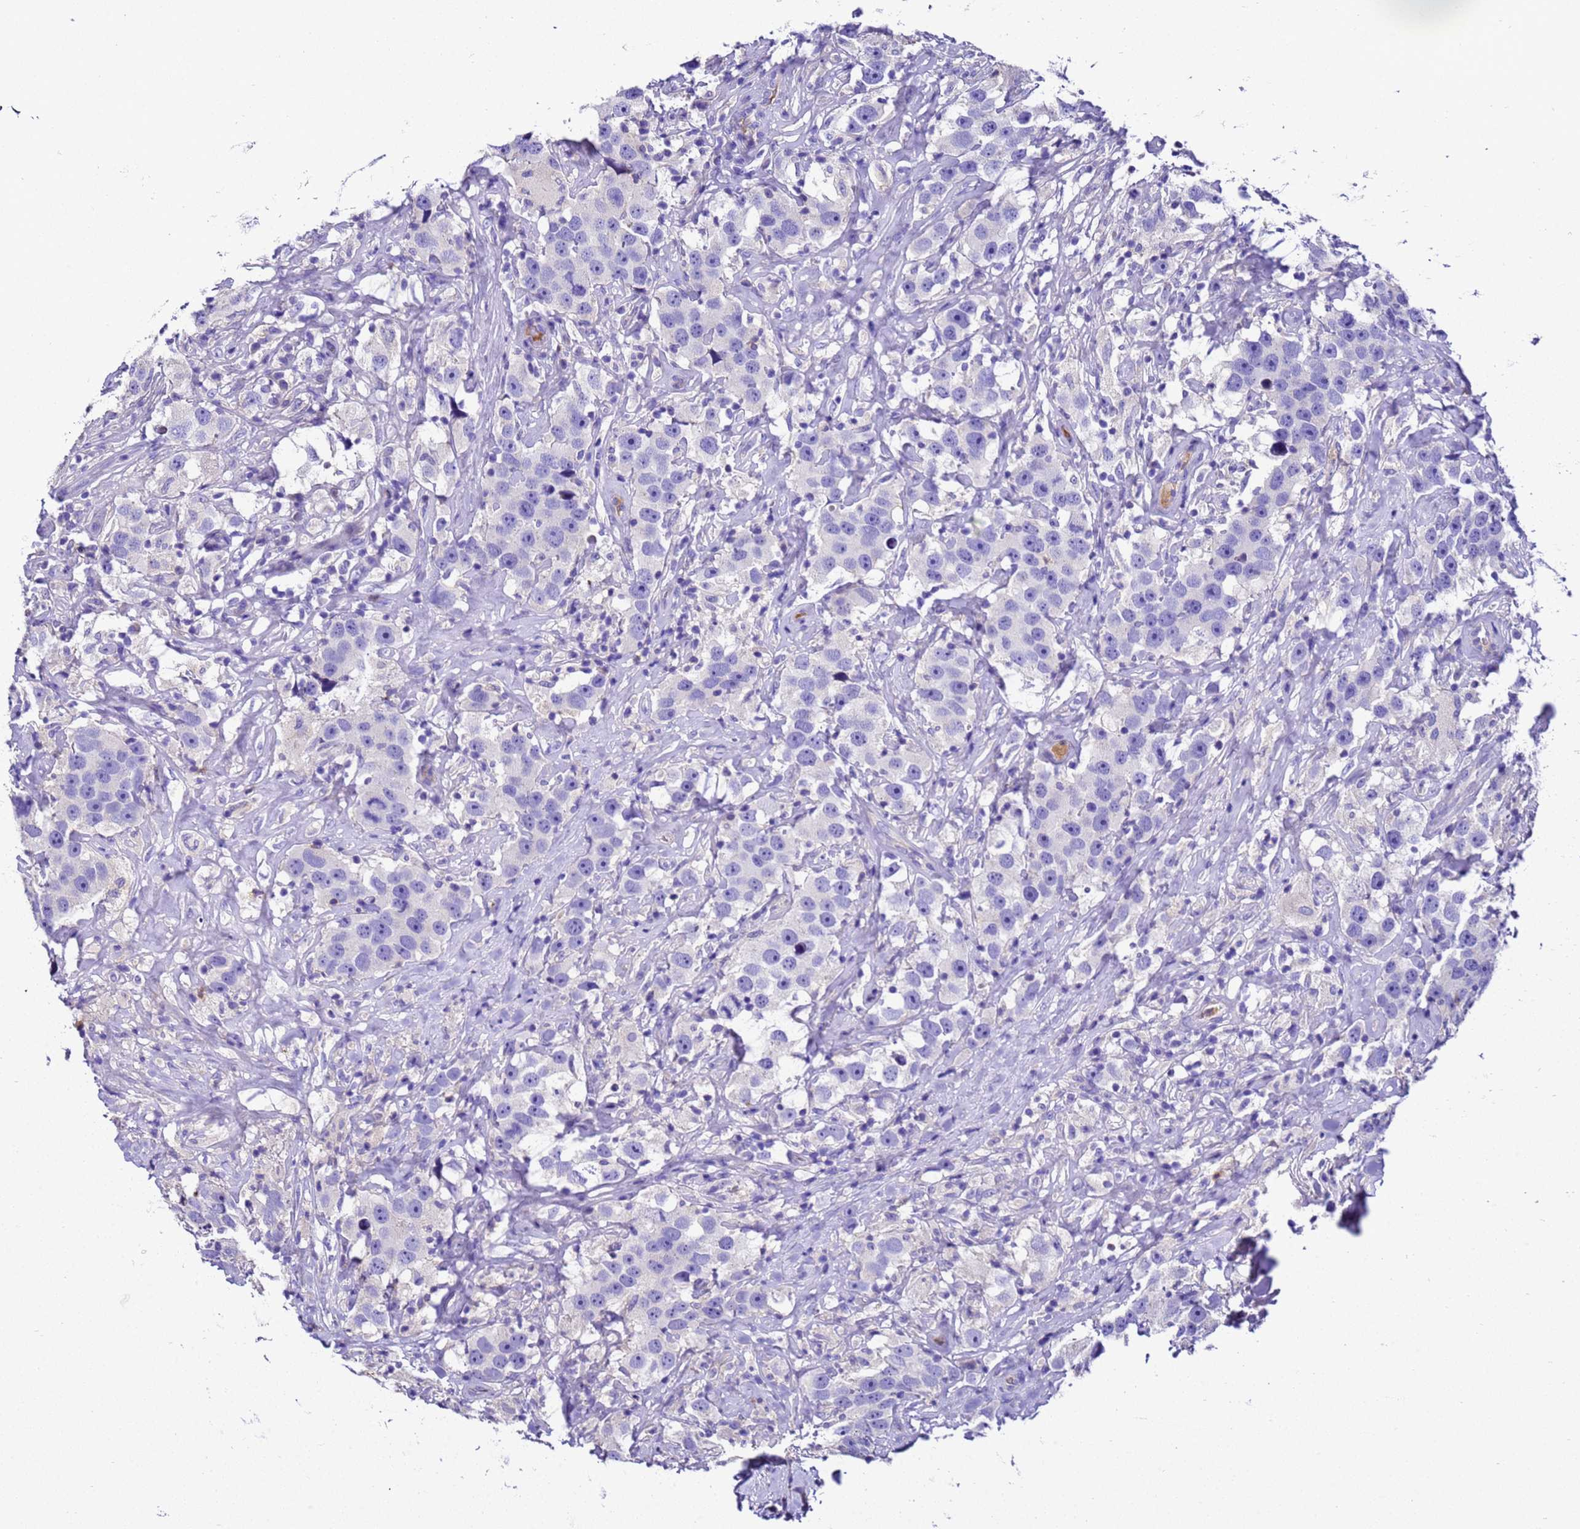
{"staining": {"intensity": "negative", "quantity": "none", "location": "none"}, "tissue": "testis cancer", "cell_type": "Tumor cells", "image_type": "cancer", "snomed": [{"axis": "morphology", "description": "Seminoma, NOS"}, {"axis": "topography", "description": "Testis"}], "caption": "IHC of human testis cancer (seminoma) displays no staining in tumor cells.", "gene": "UGT2A1", "patient": {"sex": "male", "age": 49}}